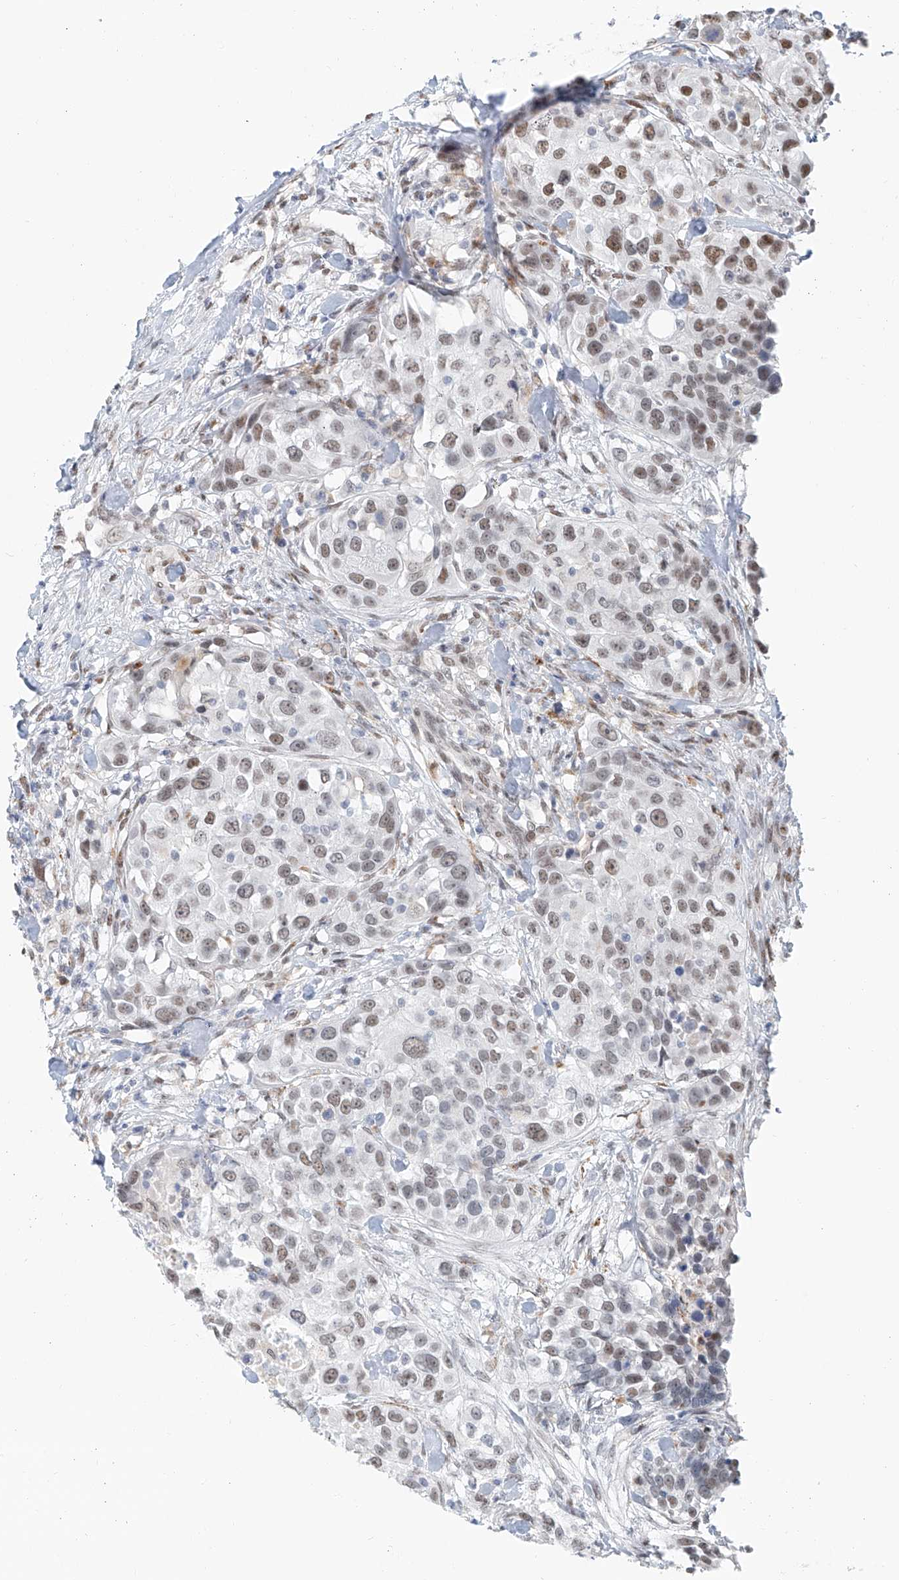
{"staining": {"intensity": "moderate", "quantity": "<25%", "location": "nuclear"}, "tissue": "urothelial cancer", "cell_type": "Tumor cells", "image_type": "cancer", "snomed": [{"axis": "morphology", "description": "Urothelial carcinoma, High grade"}, {"axis": "topography", "description": "Urinary bladder"}], "caption": "Protein staining of urothelial cancer tissue demonstrates moderate nuclear staining in approximately <25% of tumor cells.", "gene": "SASH1", "patient": {"sex": "female", "age": 80}}